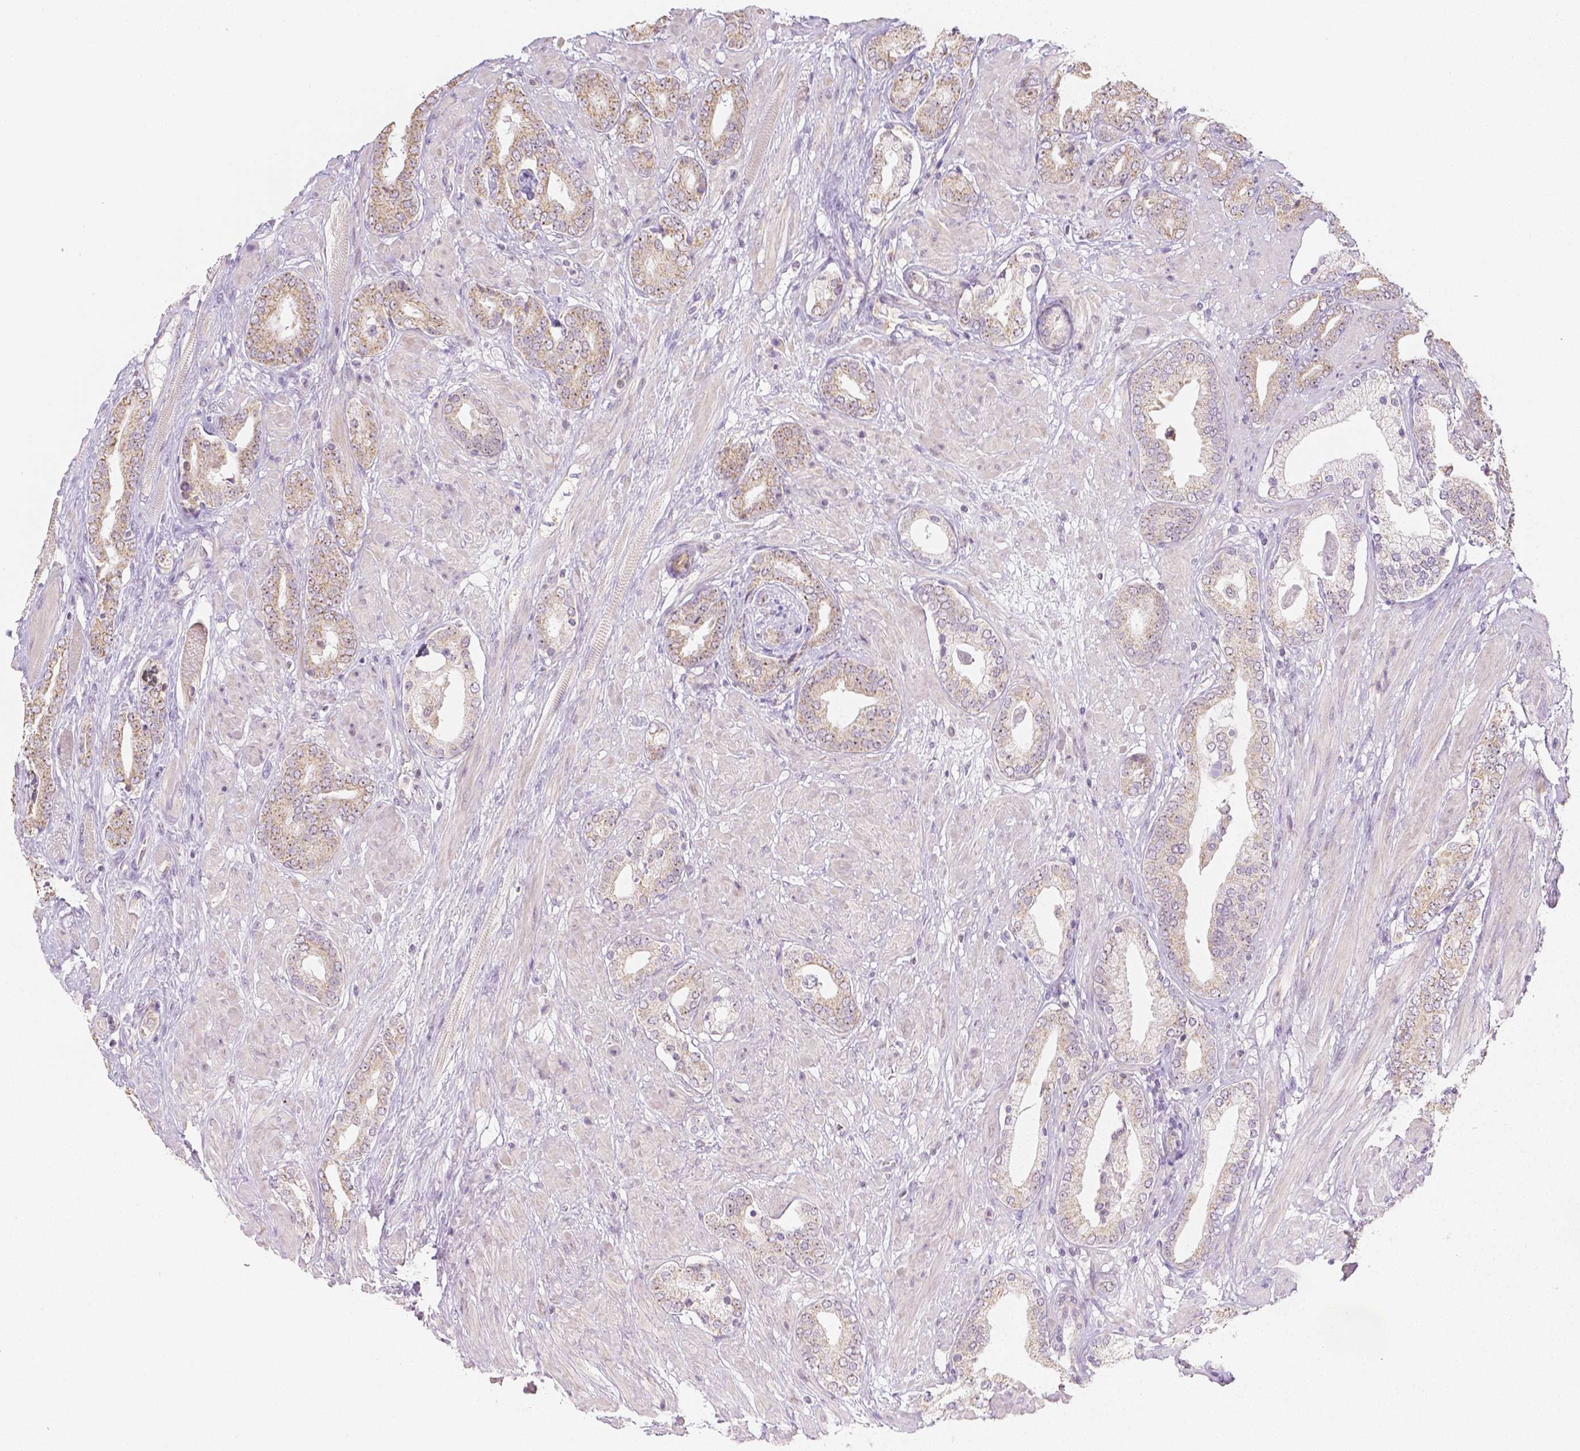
{"staining": {"intensity": "weak", "quantity": ">75%", "location": "cytoplasmic/membranous,nuclear"}, "tissue": "prostate cancer", "cell_type": "Tumor cells", "image_type": "cancer", "snomed": [{"axis": "morphology", "description": "Adenocarcinoma, High grade"}, {"axis": "topography", "description": "Prostate"}], "caption": "Immunohistochemical staining of human prostate adenocarcinoma (high-grade) demonstrates low levels of weak cytoplasmic/membranous and nuclear protein staining in about >75% of tumor cells.", "gene": "NVL", "patient": {"sex": "male", "age": 56}}